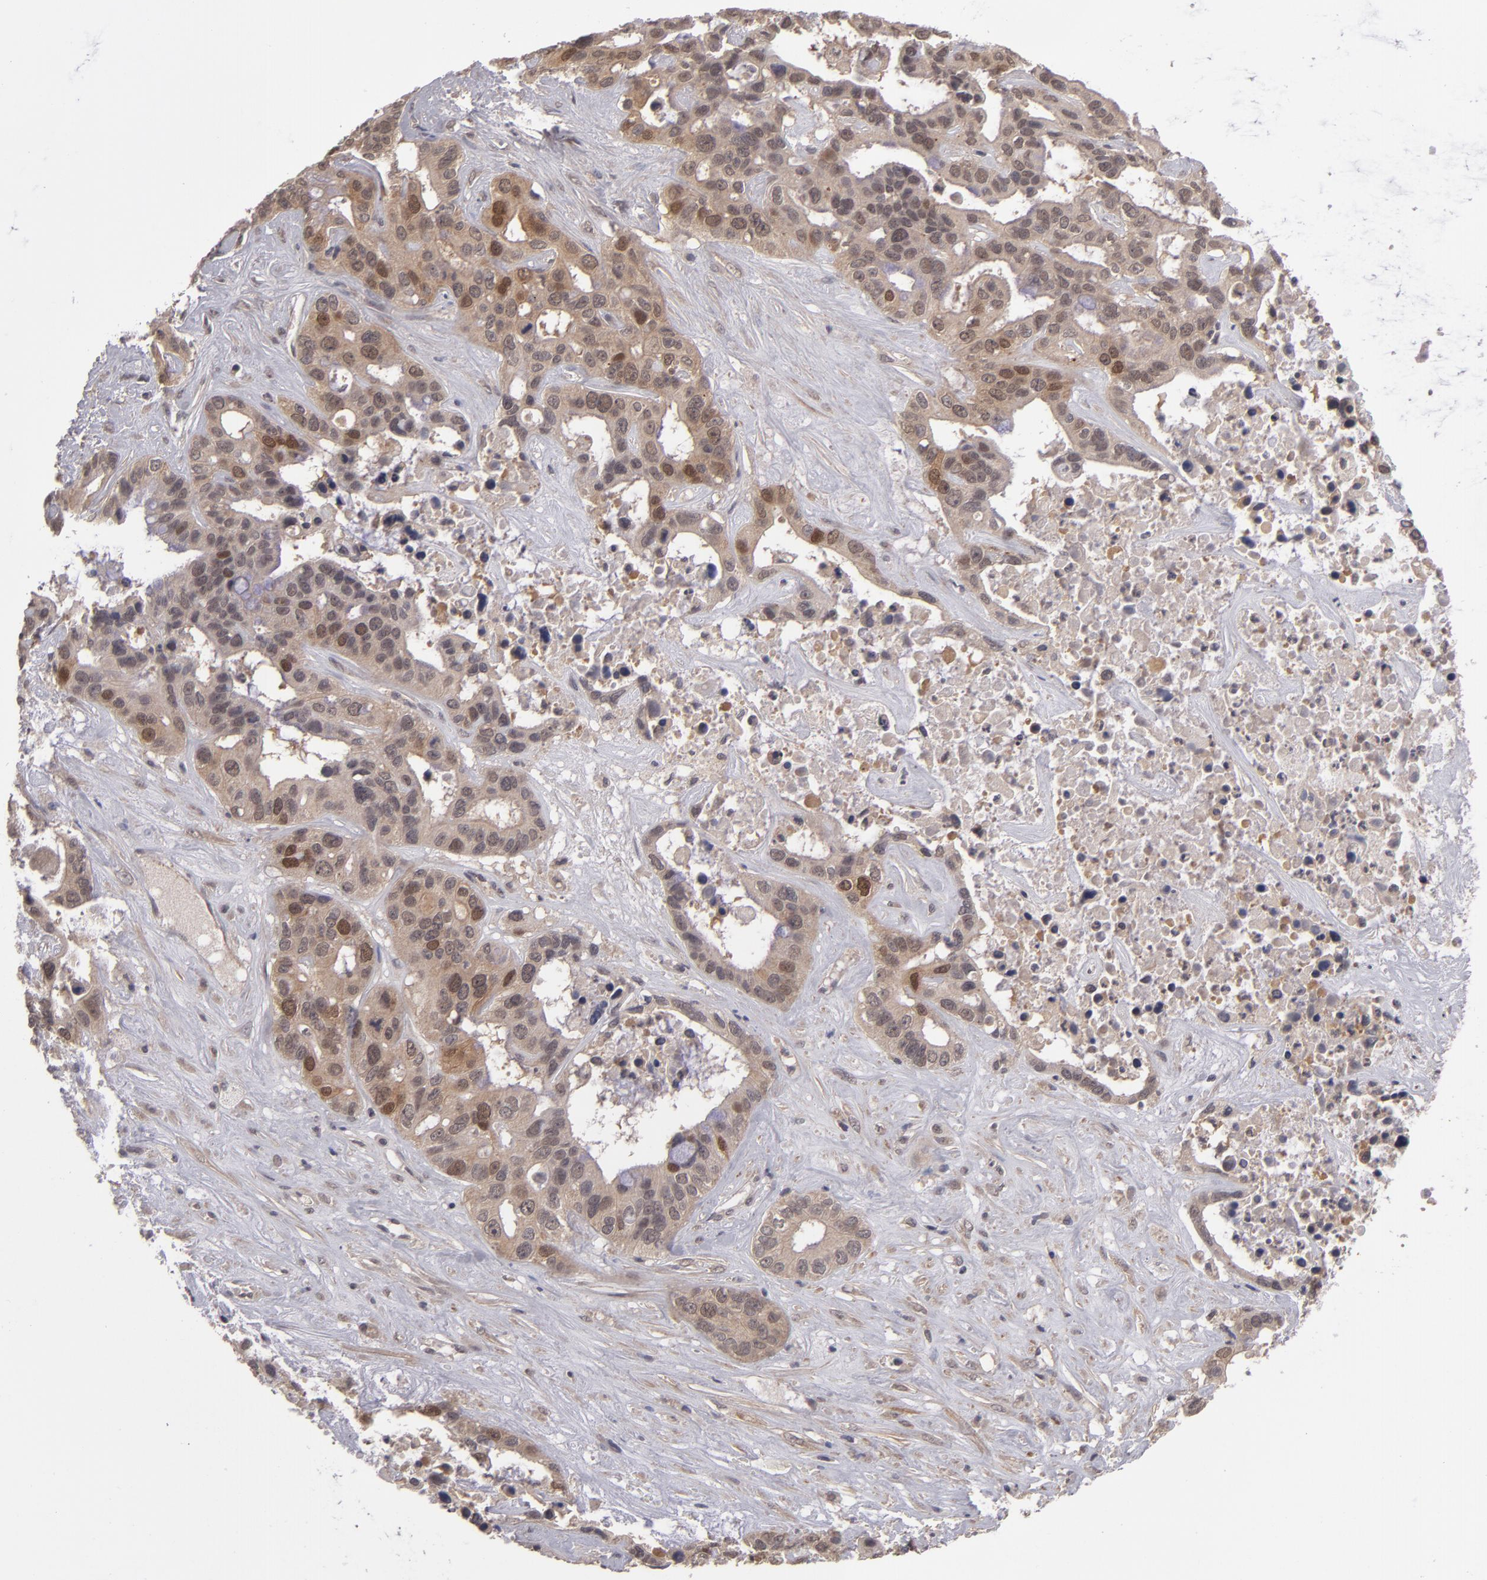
{"staining": {"intensity": "moderate", "quantity": ">75%", "location": "cytoplasmic/membranous"}, "tissue": "liver cancer", "cell_type": "Tumor cells", "image_type": "cancer", "snomed": [{"axis": "morphology", "description": "Cholangiocarcinoma"}, {"axis": "topography", "description": "Liver"}], "caption": "Cholangiocarcinoma (liver) stained for a protein shows moderate cytoplasmic/membranous positivity in tumor cells.", "gene": "TYMS", "patient": {"sex": "female", "age": 65}}